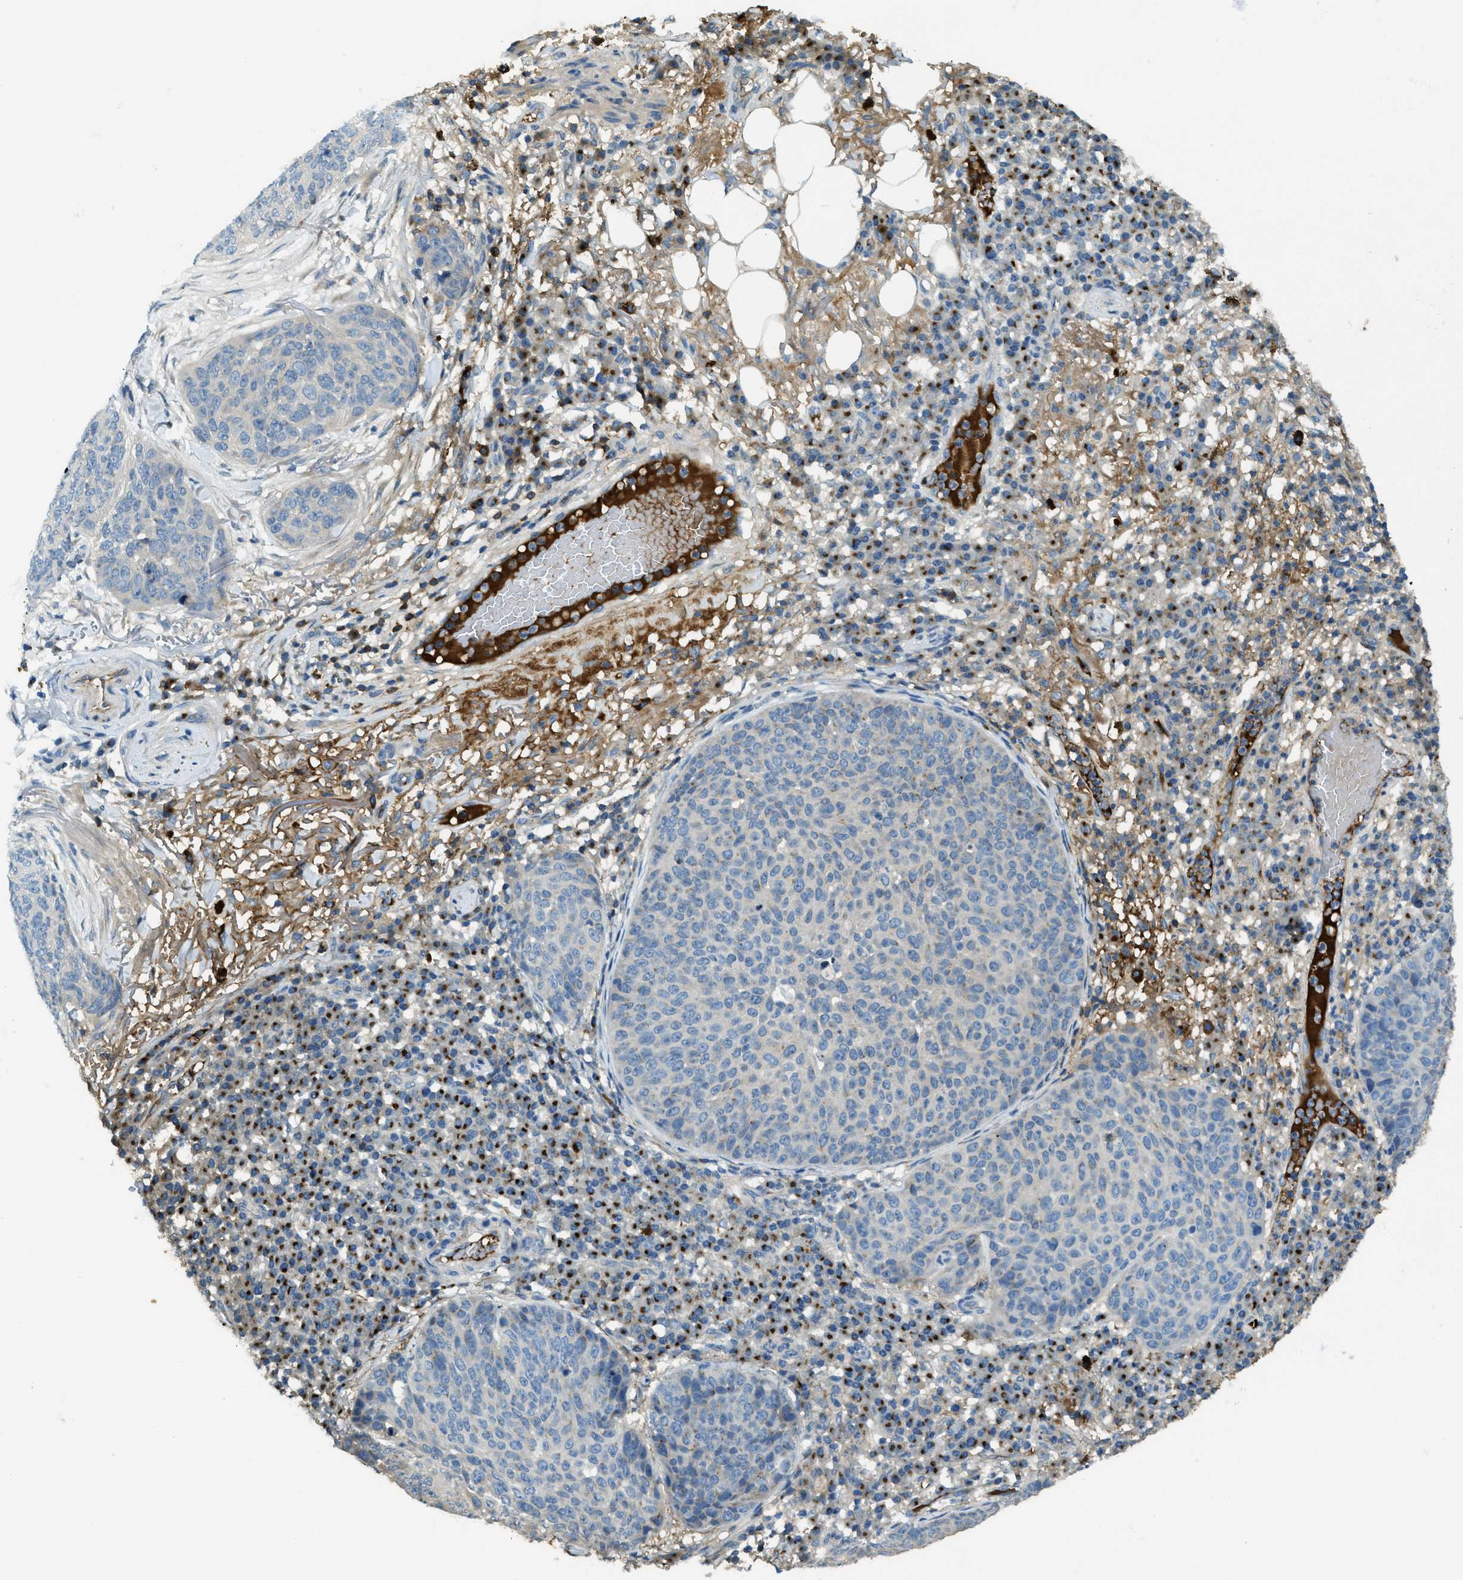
{"staining": {"intensity": "negative", "quantity": "none", "location": "none"}, "tissue": "skin cancer", "cell_type": "Tumor cells", "image_type": "cancer", "snomed": [{"axis": "morphology", "description": "Squamous cell carcinoma in situ, NOS"}, {"axis": "morphology", "description": "Squamous cell carcinoma, NOS"}, {"axis": "topography", "description": "Skin"}], "caption": "The micrograph shows no staining of tumor cells in skin squamous cell carcinoma in situ.", "gene": "TRIM59", "patient": {"sex": "male", "age": 93}}